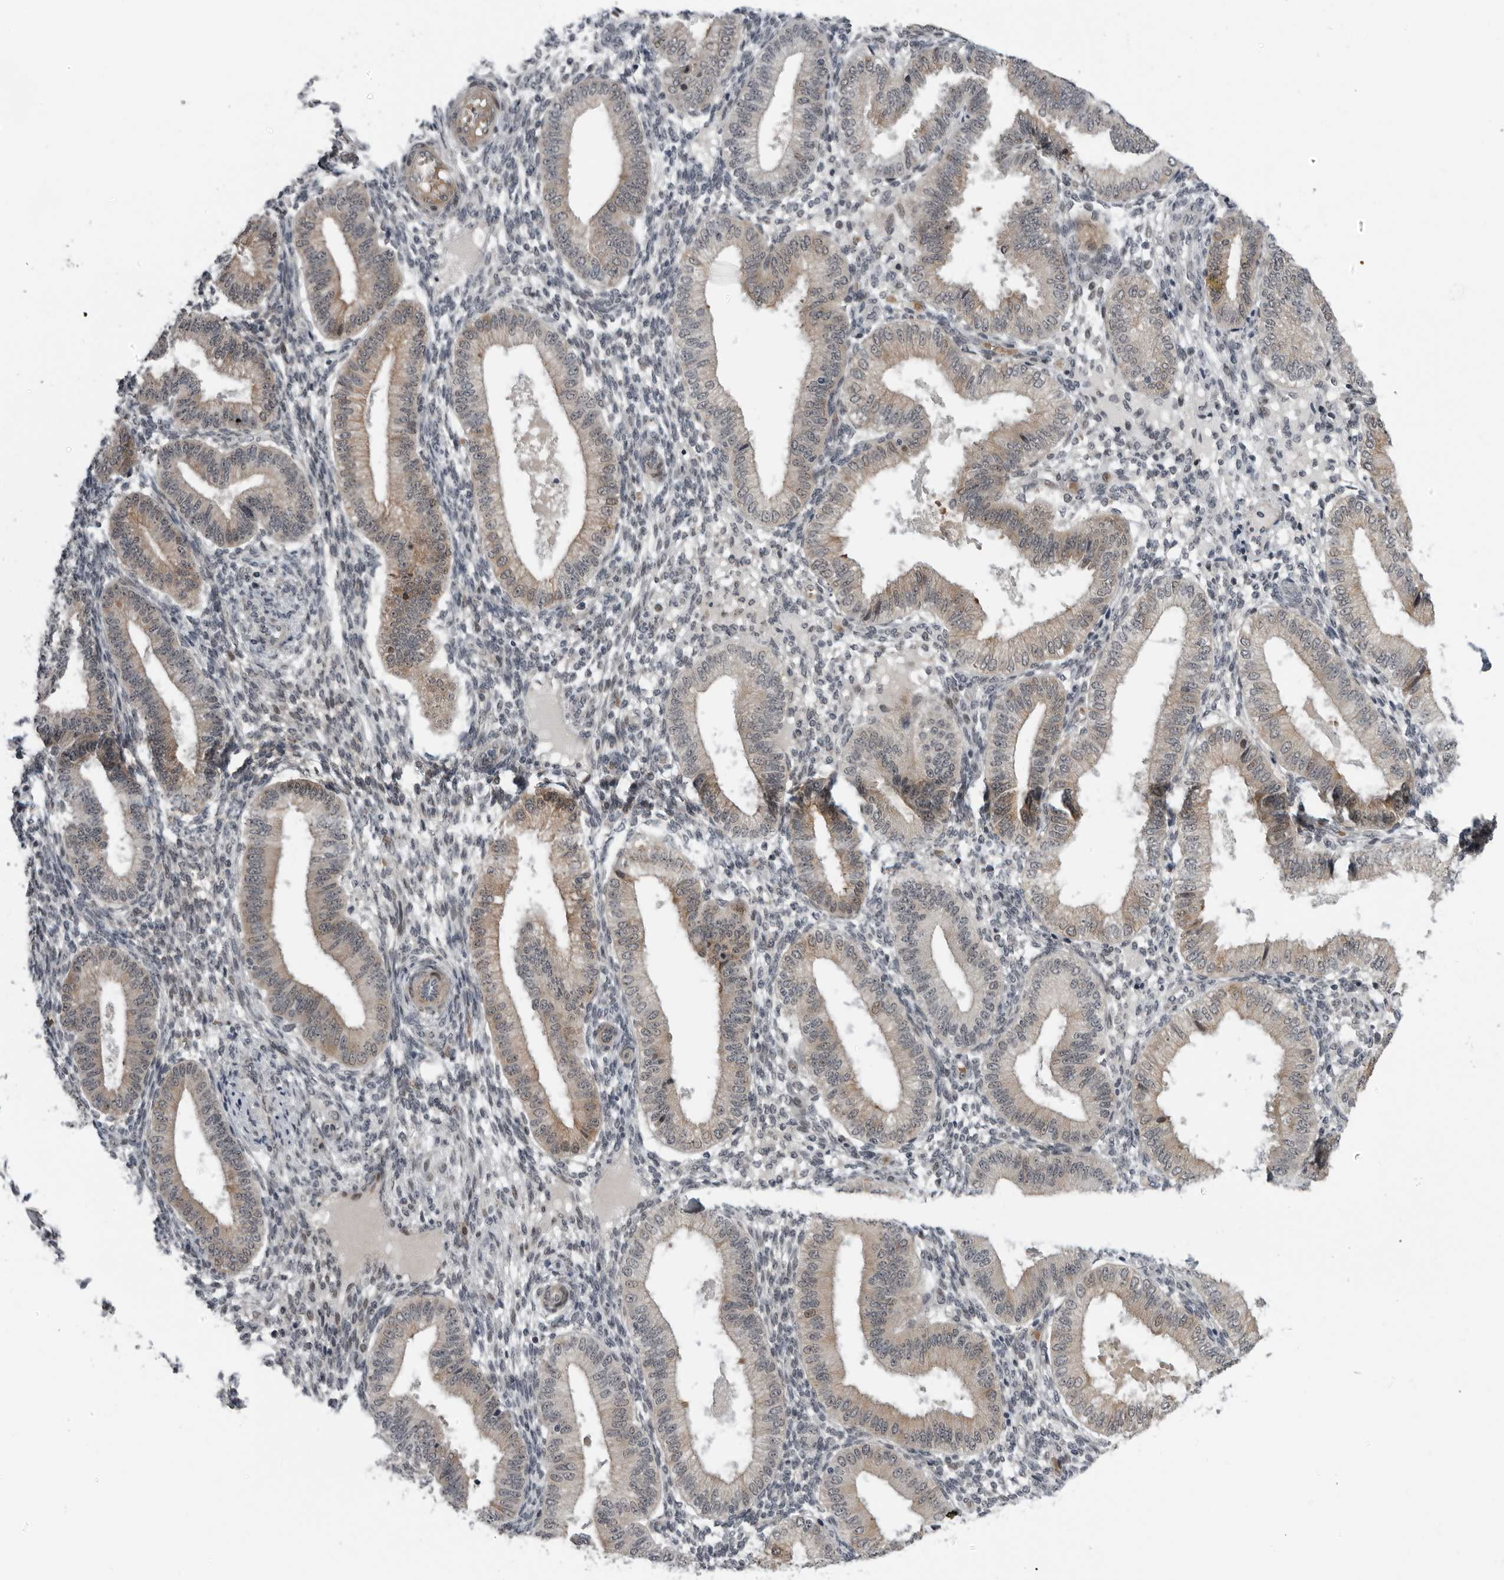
{"staining": {"intensity": "negative", "quantity": "none", "location": "none"}, "tissue": "endometrium", "cell_type": "Cells in endometrial stroma", "image_type": "normal", "snomed": [{"axis": "morphology", "description": "Normal tissue, NOS"}, {"axis": "topography", "description": "Endometrium"}], "caption": "Immunohistochemistry (IHC) of unremarkable endometrium shows no positivity in cells in endometrial stroma.", "gene": "ALPK2", "patient": {"sex": "female", "age": 39}}